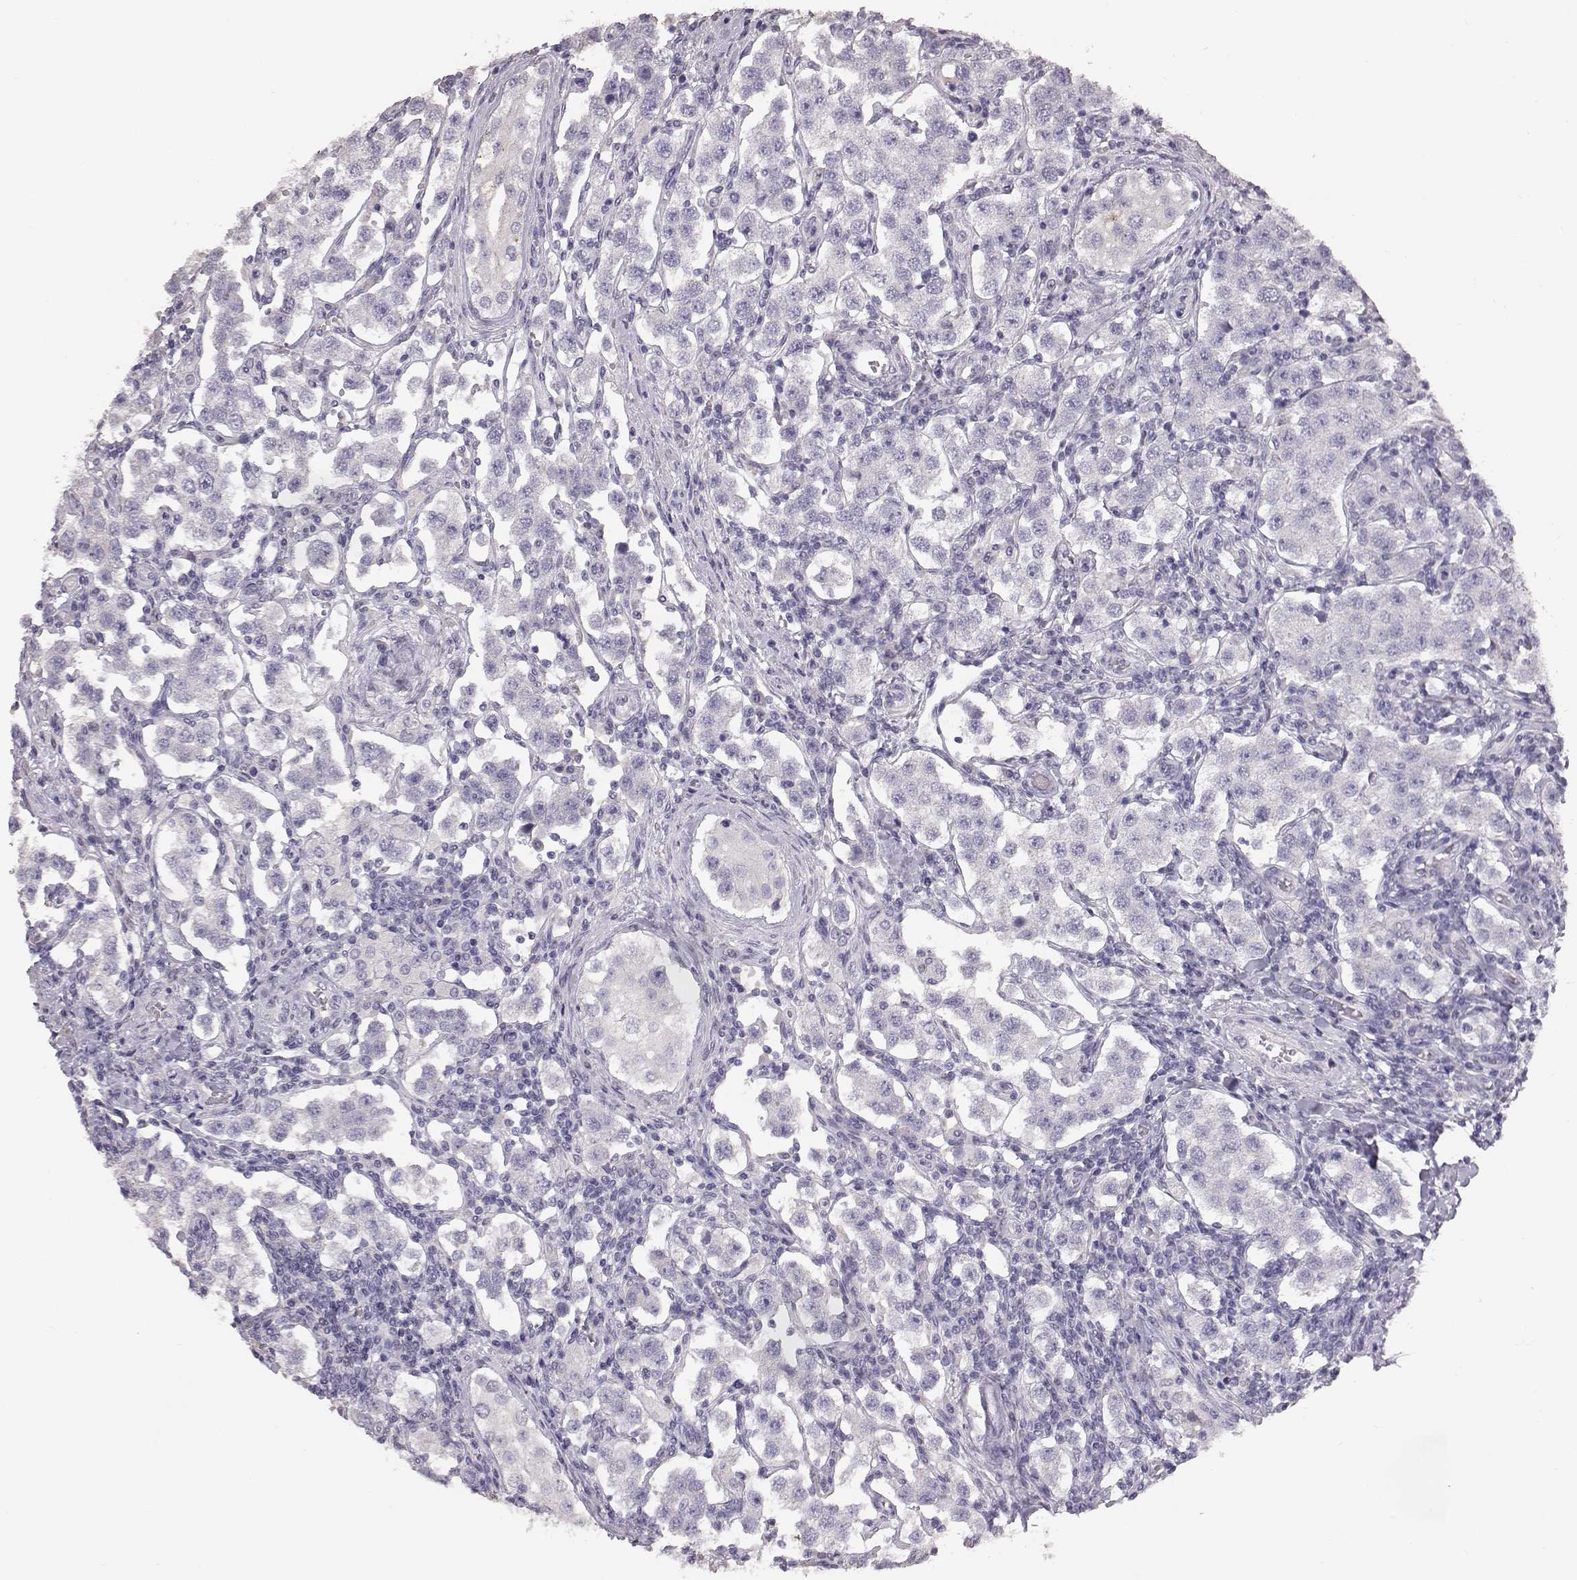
{"staining": {"intensity": "negative", "quantity": "none", "location": "none"}, "tissue": "testis cancer", "cell_type": "Tumor cells", "image_type": "cancer", "snomed": [{"axis": "morphology", "description": "Seminoma, NOS"}, {"axis": "topography", "description": "Testis"}], "caption": "Immunohistochemistry (IHC) image of testis cancer (seminoma) stained for a protein (brown), which displays no expression in tumor cells.", "gene": "KRT33A", "patient": {"sex": "male", "age": 37}}